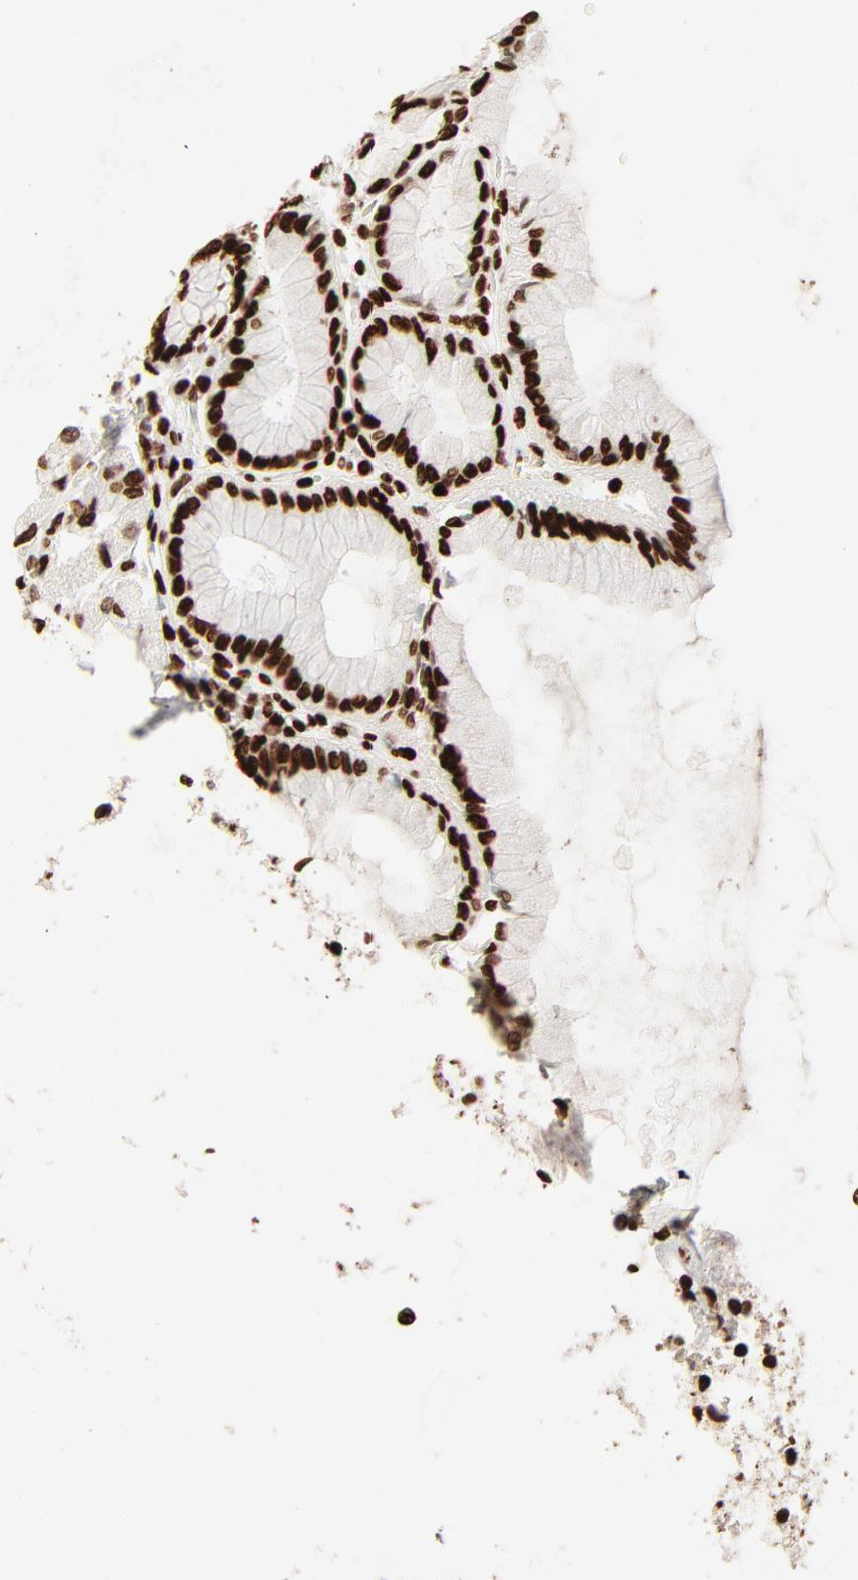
{"staining": {"intensity": "strong", "quantity": ">75%", "location": "nuclear"}, "tissue": "stomach", "cell_type": "Glandular cells", "image_type": "normal", "snomed": [{"axis": "morphology", "description": "Normal tissue, NOS"}, {"axis": "topography", "description": "Stomach, upper"}], "caption": "A high-resolution image shows immunohistochemistry (IHC) staining of benign stomach, which exhibits strong nuclear staining in approximately >75% of glandular cells.", "gene": "HMGB1", "patient": {"sex": "female", "age": 56}}